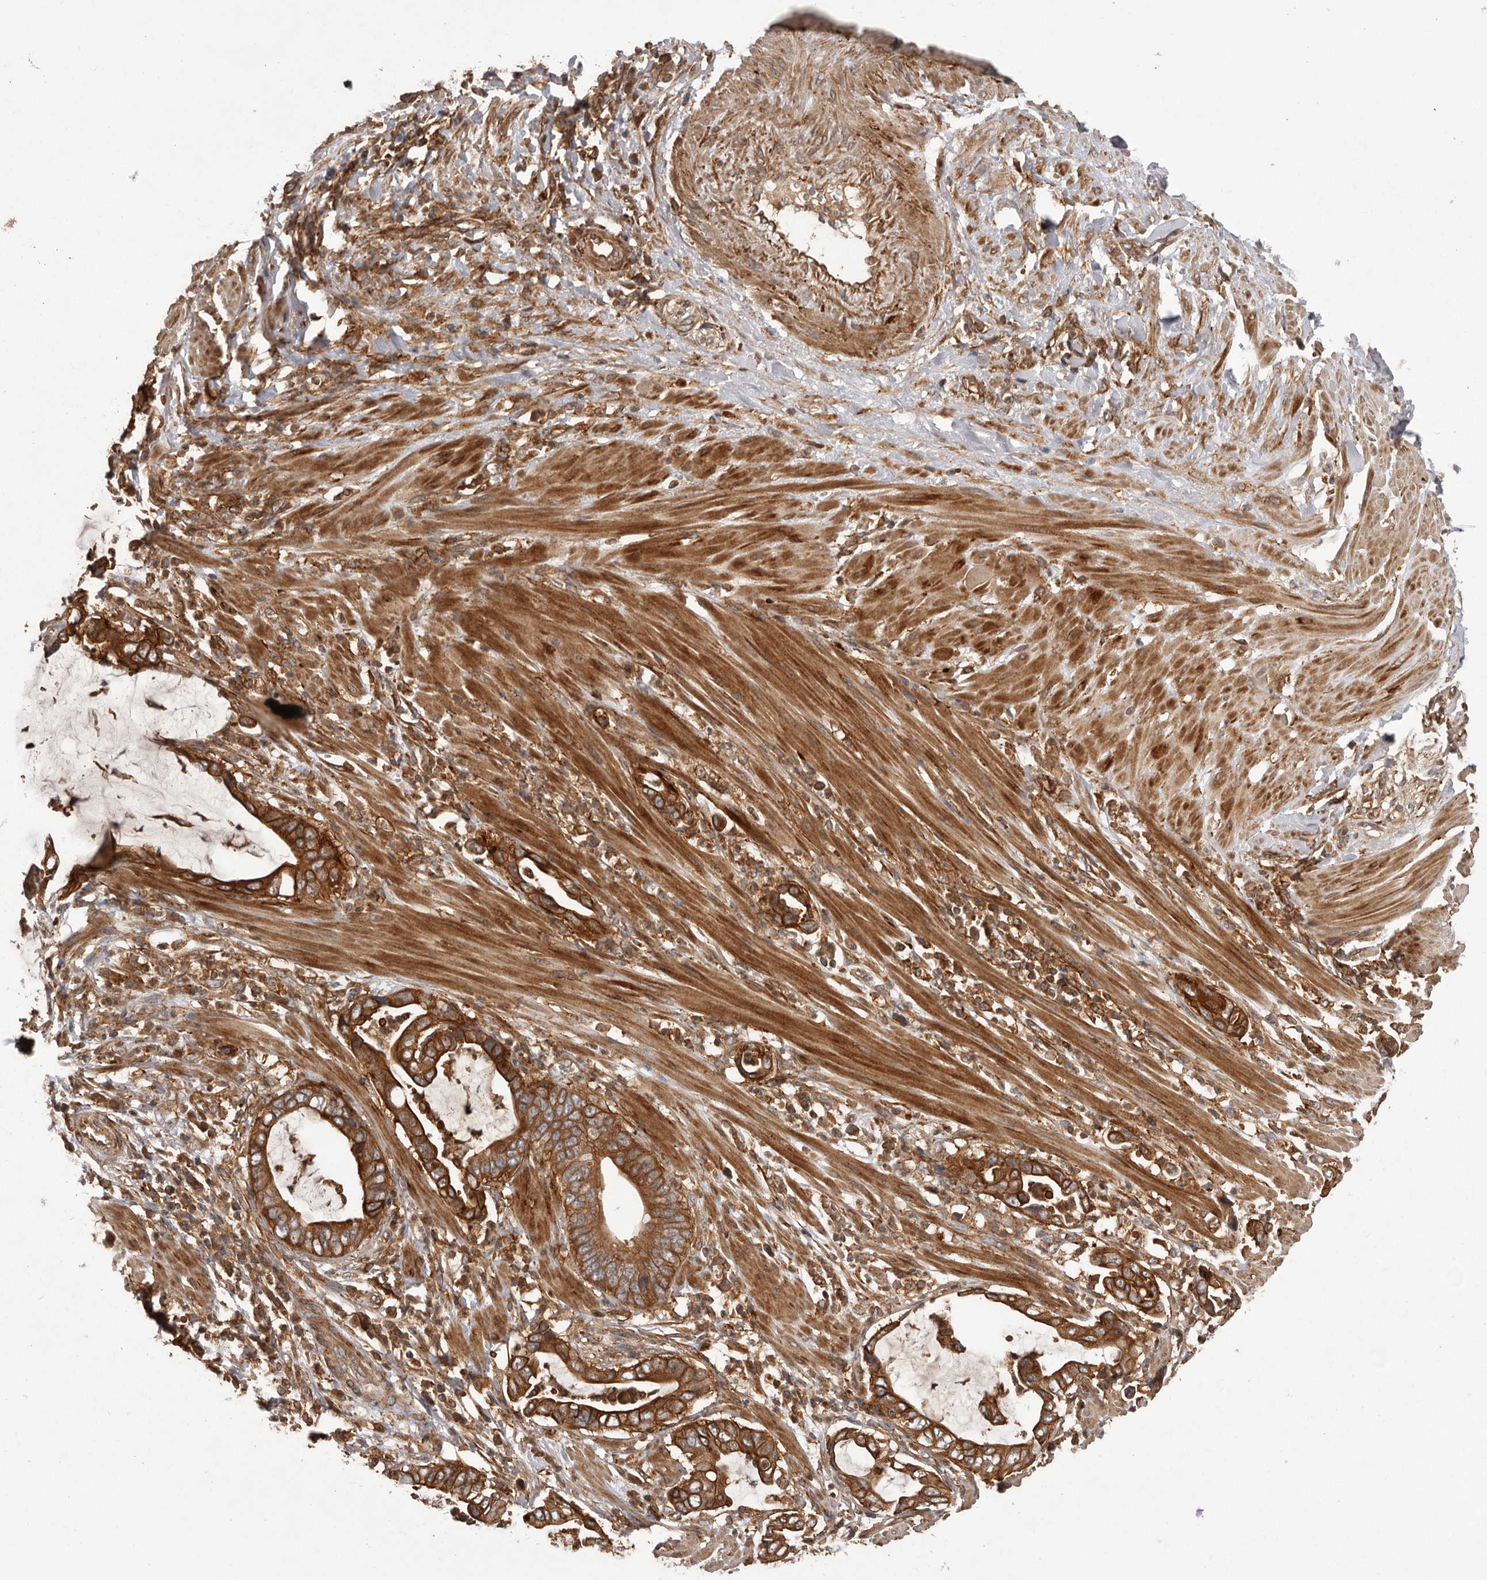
{"staining": {"intensity": "strong", "quantity": ">75%", "location": "cytoplasmic/membranous"}, "tissue": "pancreatic cancer", "cell_type": "Tumor cells", "image_type": "cancer", "snomed": [{"axis": "morphology", "description": "Adenocarcinoma, NOS"}, {"axis": "topography", "description": "Pancreas"}], "caption": "Human pancreatic adenocarcinoma stained for a protein (brown) reveals strong cytoplasmic/membranous positive staining in approximately >75% of tumor cells.", "gene": "SLC22A3", "patient": {"sex": "male", "age": 75}}